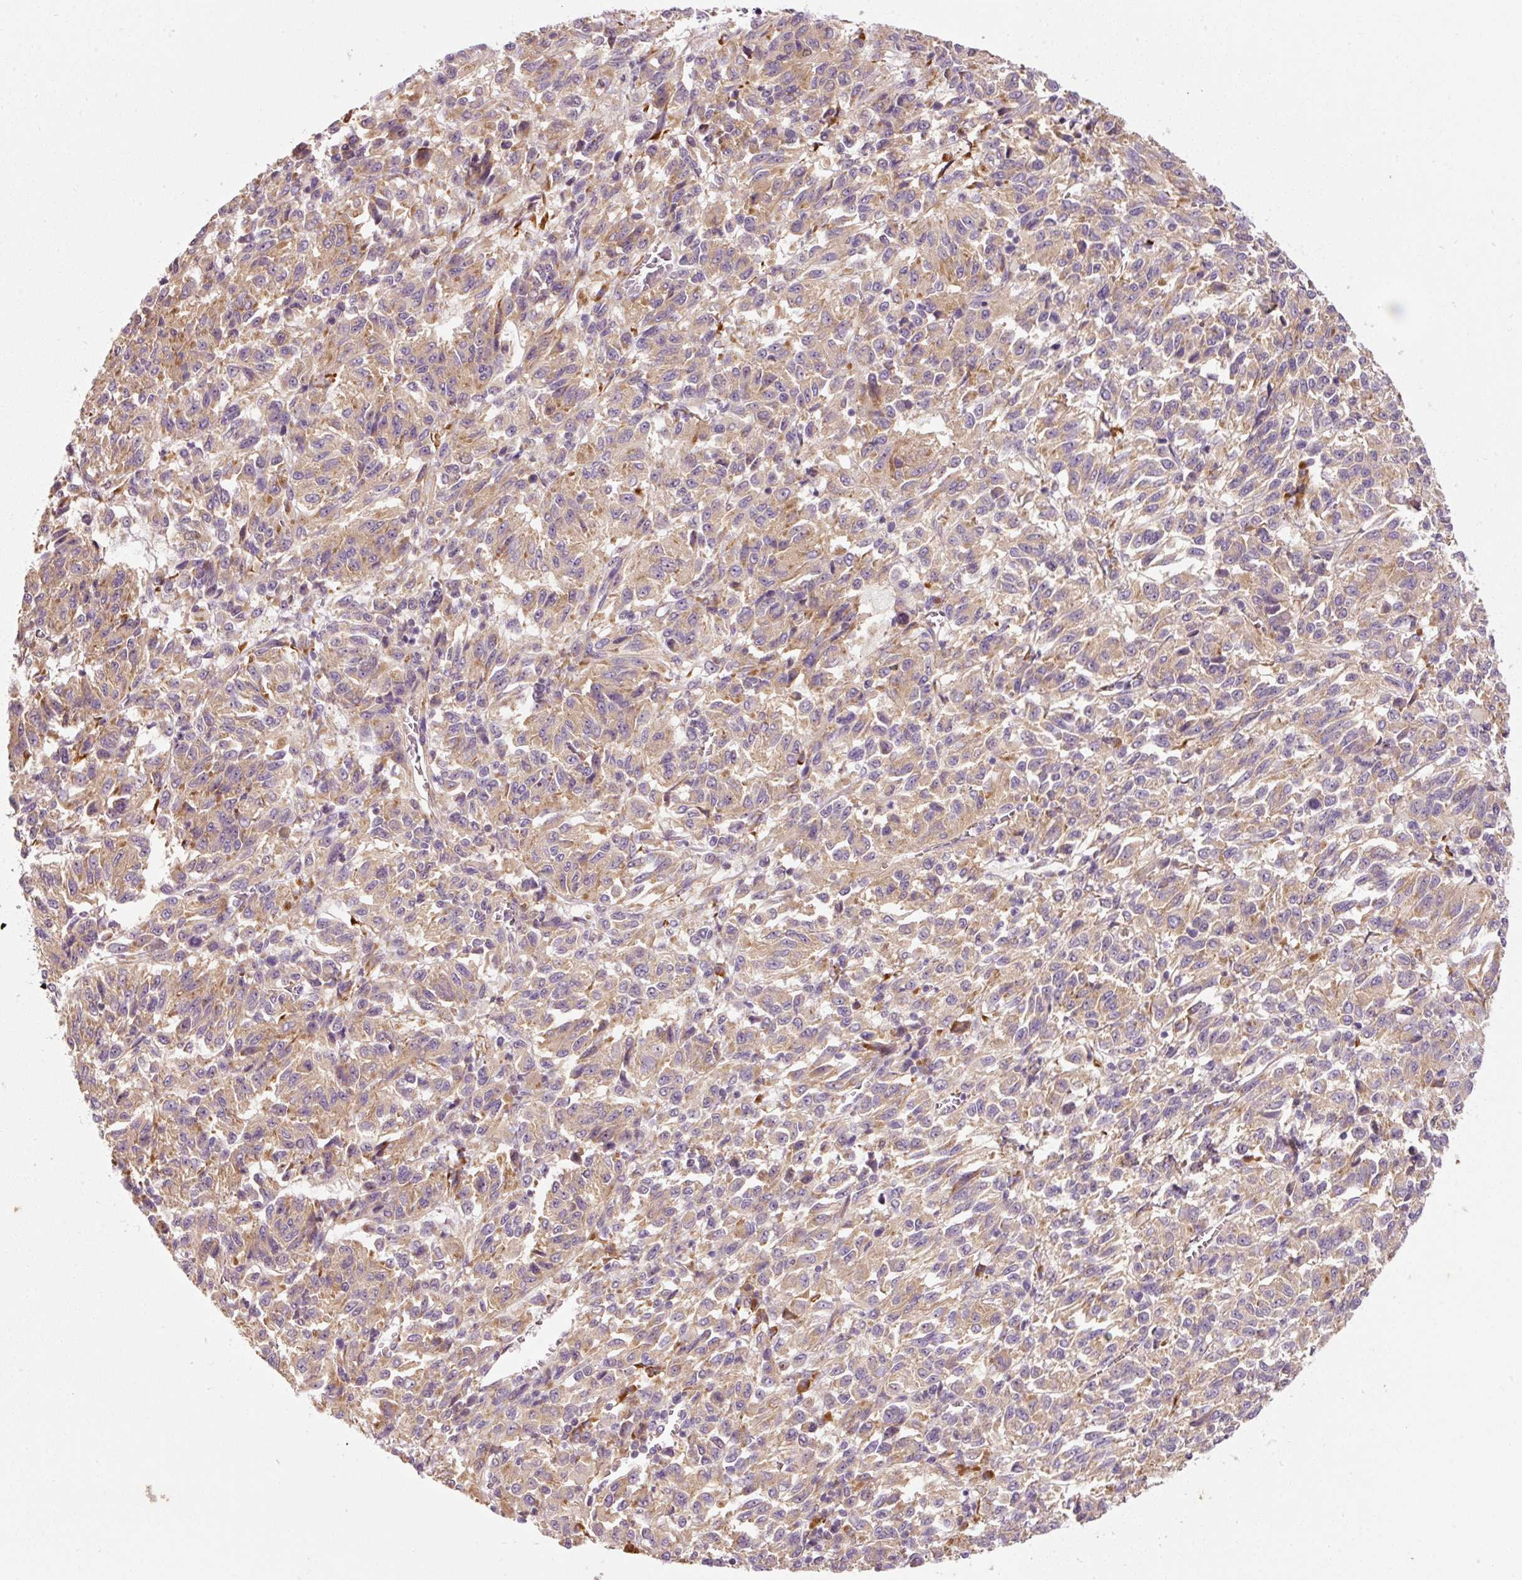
{"staining": {"intensity": "weak", "quantity": ">75%", "location": "cytoplasmic/membranous"}, "tissue": "melanoma", "cell_type": "Tumor cells", "image_type": "cancer", "snomed": [{"axis": "morphology", "description": "Malignant melanoma, Metastatic site"}, {"axis": "topography", "description": "Lung"}], "caption": "Immunohistochemistry photomicrograph of neoplastic tissue: human melanoma stained using IHC shows low levels of weak protein expression localized specifically in the cytoplasmic/membranous of tumor cells, appearing as a cytoplasmic/membranous brown color.", "gene": "RPL10A", "patient": {"sex": "male", "age": 64}}